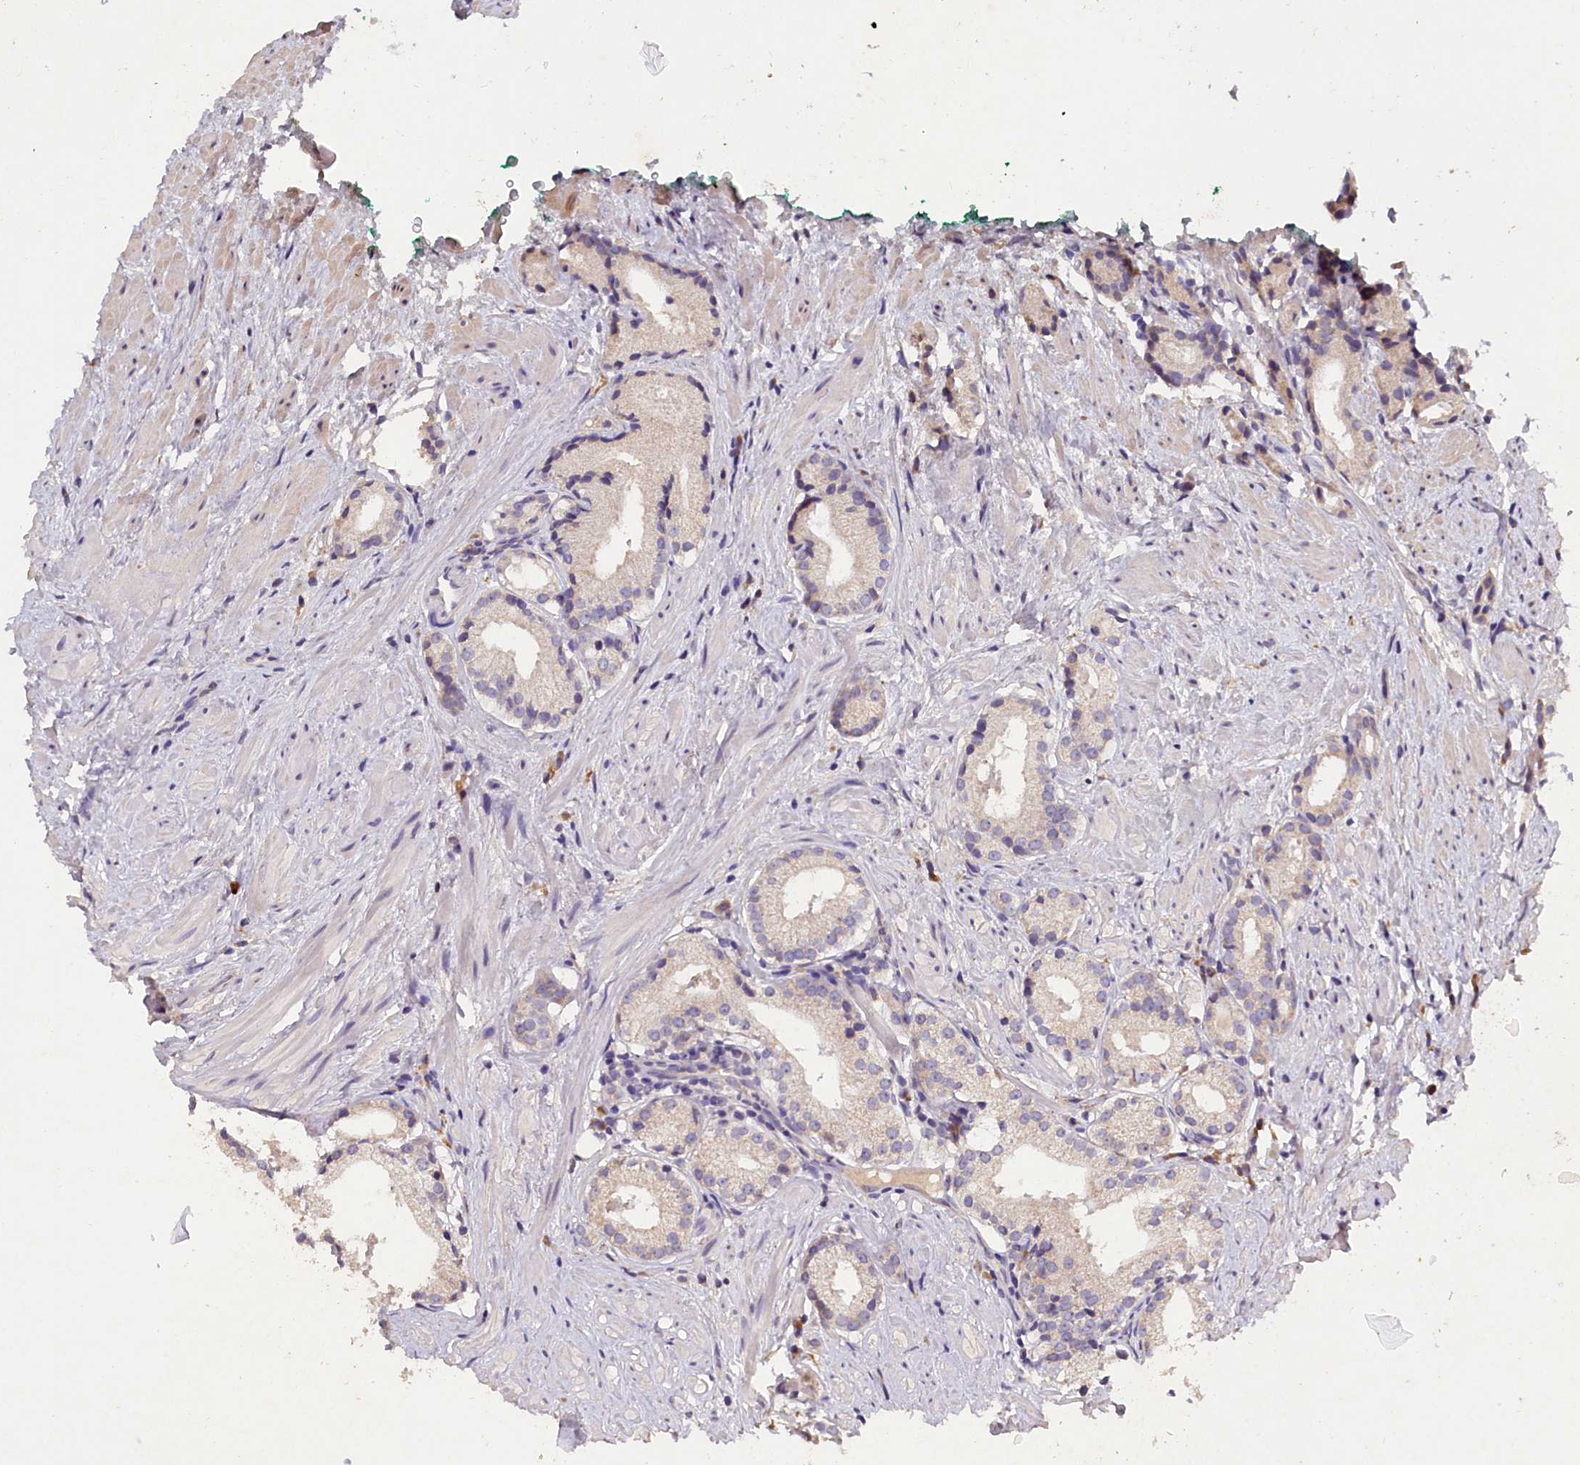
{"staining": {"intensity": "negative", "quantity": "none", "location": "none"}, "tissue": "prostate cancer", "cell_type": "Tumor cells", "image_type": "cancer", "snomed": [{"axis": "morphology", "description": "Adenocarcinoma, Low grade"}, {"axis": "topography", "description": "Prostate"}], "caption": "Protein analysis of prostate cancer shows no significant staining in tumor cells.", "gene": "ST7L", "patient": {"sex": "male", "age": 57}}